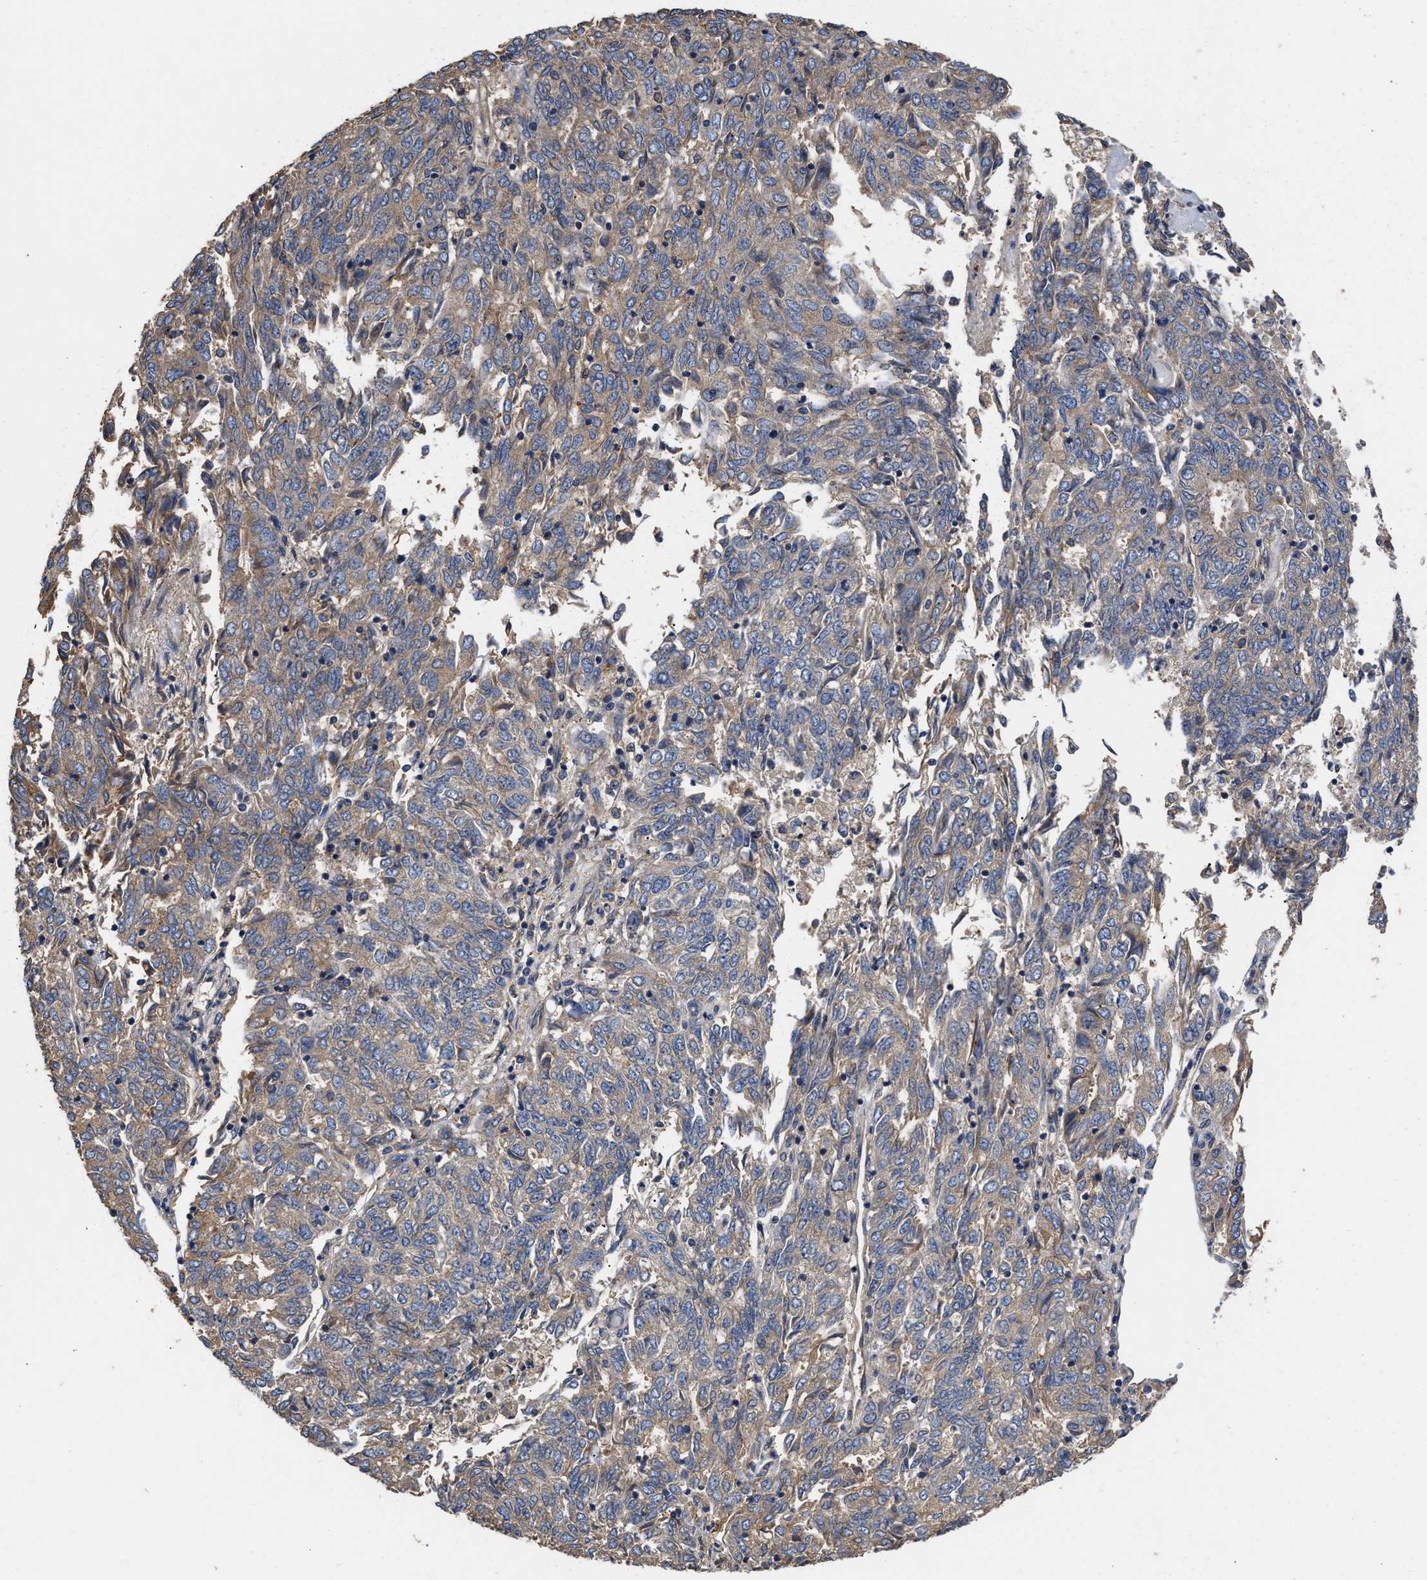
{"staining": {"intensity": "moderate", "quantity": "<25%", "location": "cytoplasmic/membranous"}, "tissue": "endometrial cancer", "cell_type": "Tumor cells", "image_type": "cancer", "snomed": [{"axis": "morphology", "description": "Adenocarcinoma, NOS"}, {"axis": "topography", "description": "Endometrium"}], "caption": "The histopathology image shows a brown stain indicating the presence of a protein in the cytoplasmic/membranous of tumor cells in endometrial cancer (adenocarcinoma). (Brightfield microscopy of DAB IHC at high magnification).", "gene": "KLB", "patient": {"sex": "female", "age": 80}}